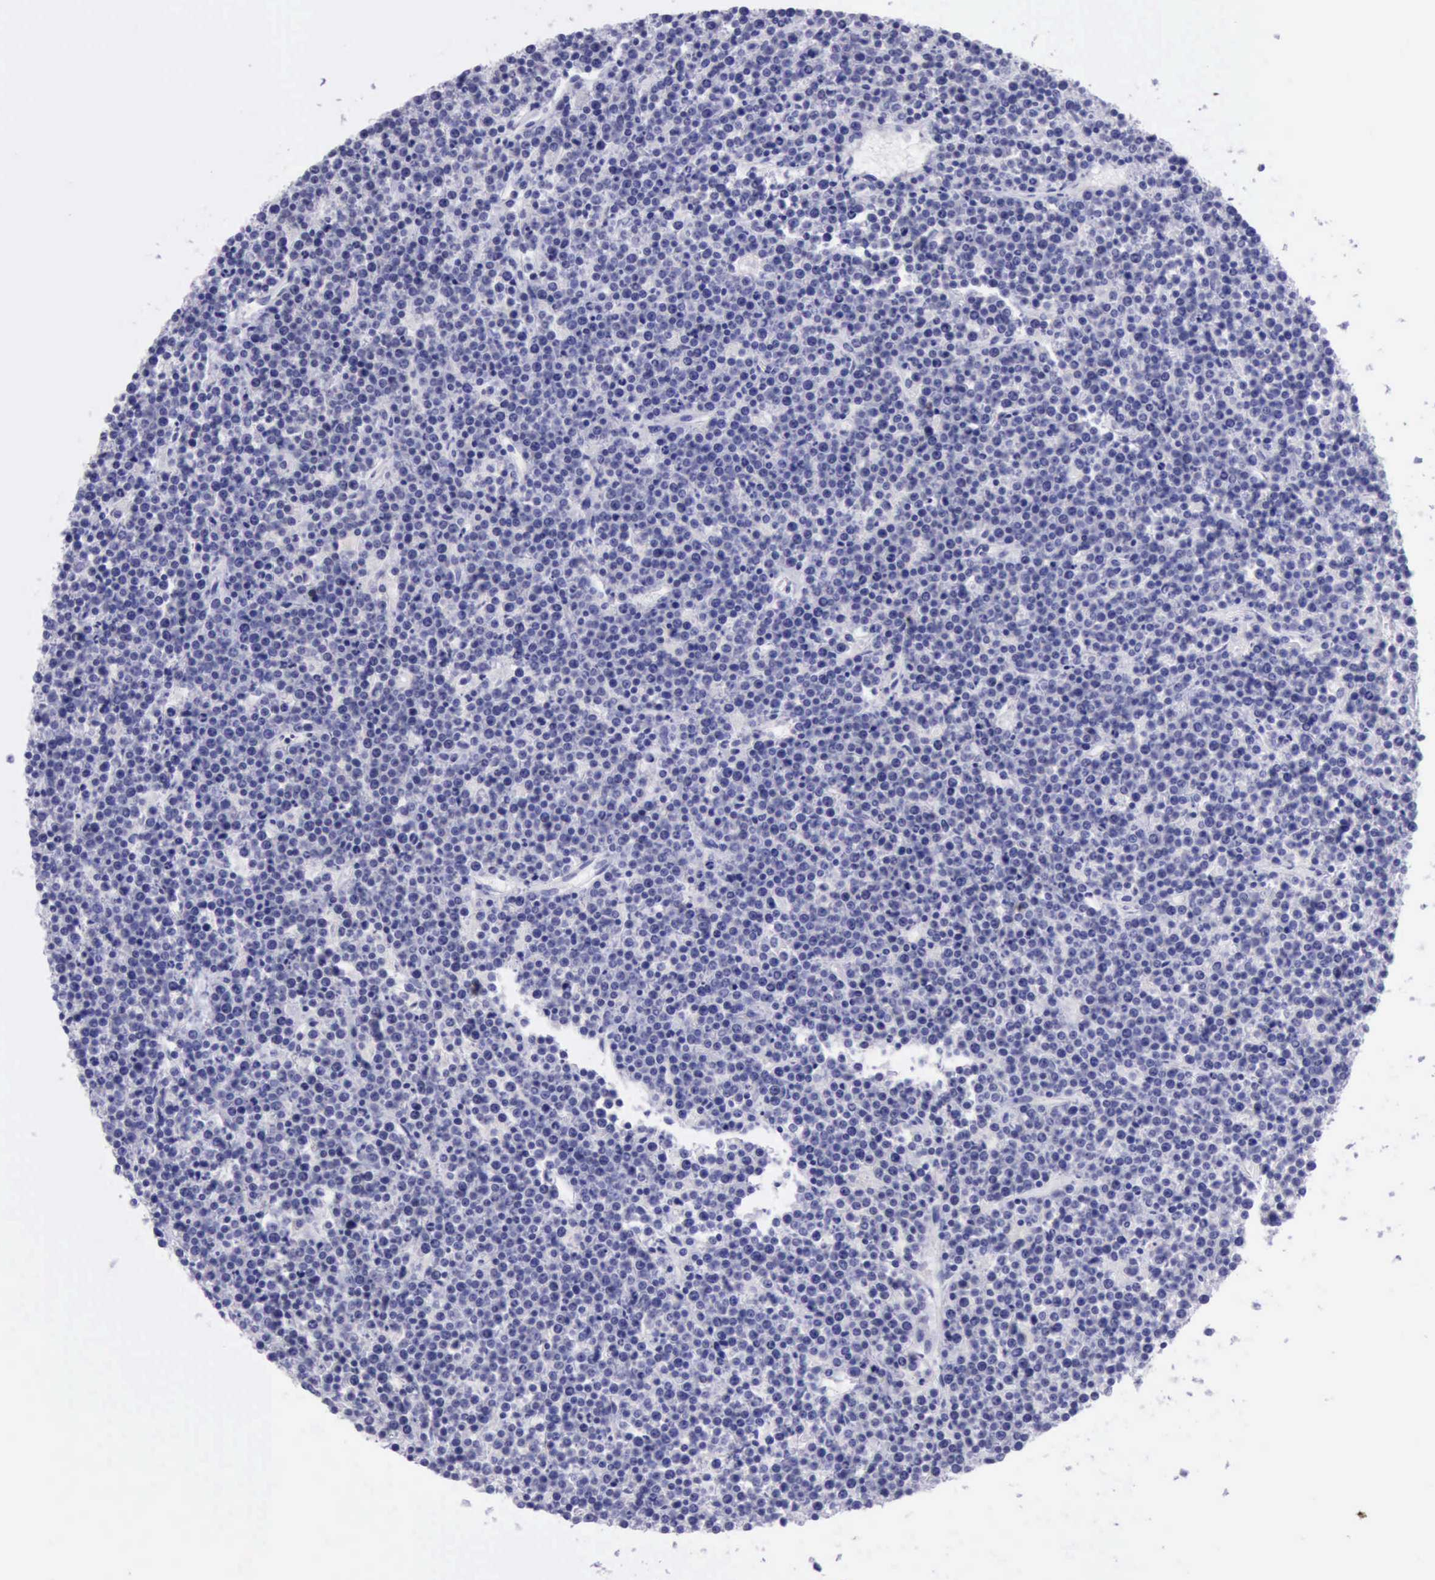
{"staining": {"intensity": "negative", "quantity": "none", "location": "none"}, "tissue": "lymphoma", "cell_type": "Tumor cells", "image_type": "cancer", "snomed": [{"axis": "morphology", "description": "Malignant lymphoma, non-Hodgkin's type, High grade"}, {"axis": "topography", "description": "Ovary"}], "caption": "IHC image of human high-grade malignant lymphoma, non-Hodgkin's type stained for a protein (brown), which reveals no staining in tumor cells.", "gene": "LRFN5", "patient": {"sex": "female", "age": 56}}